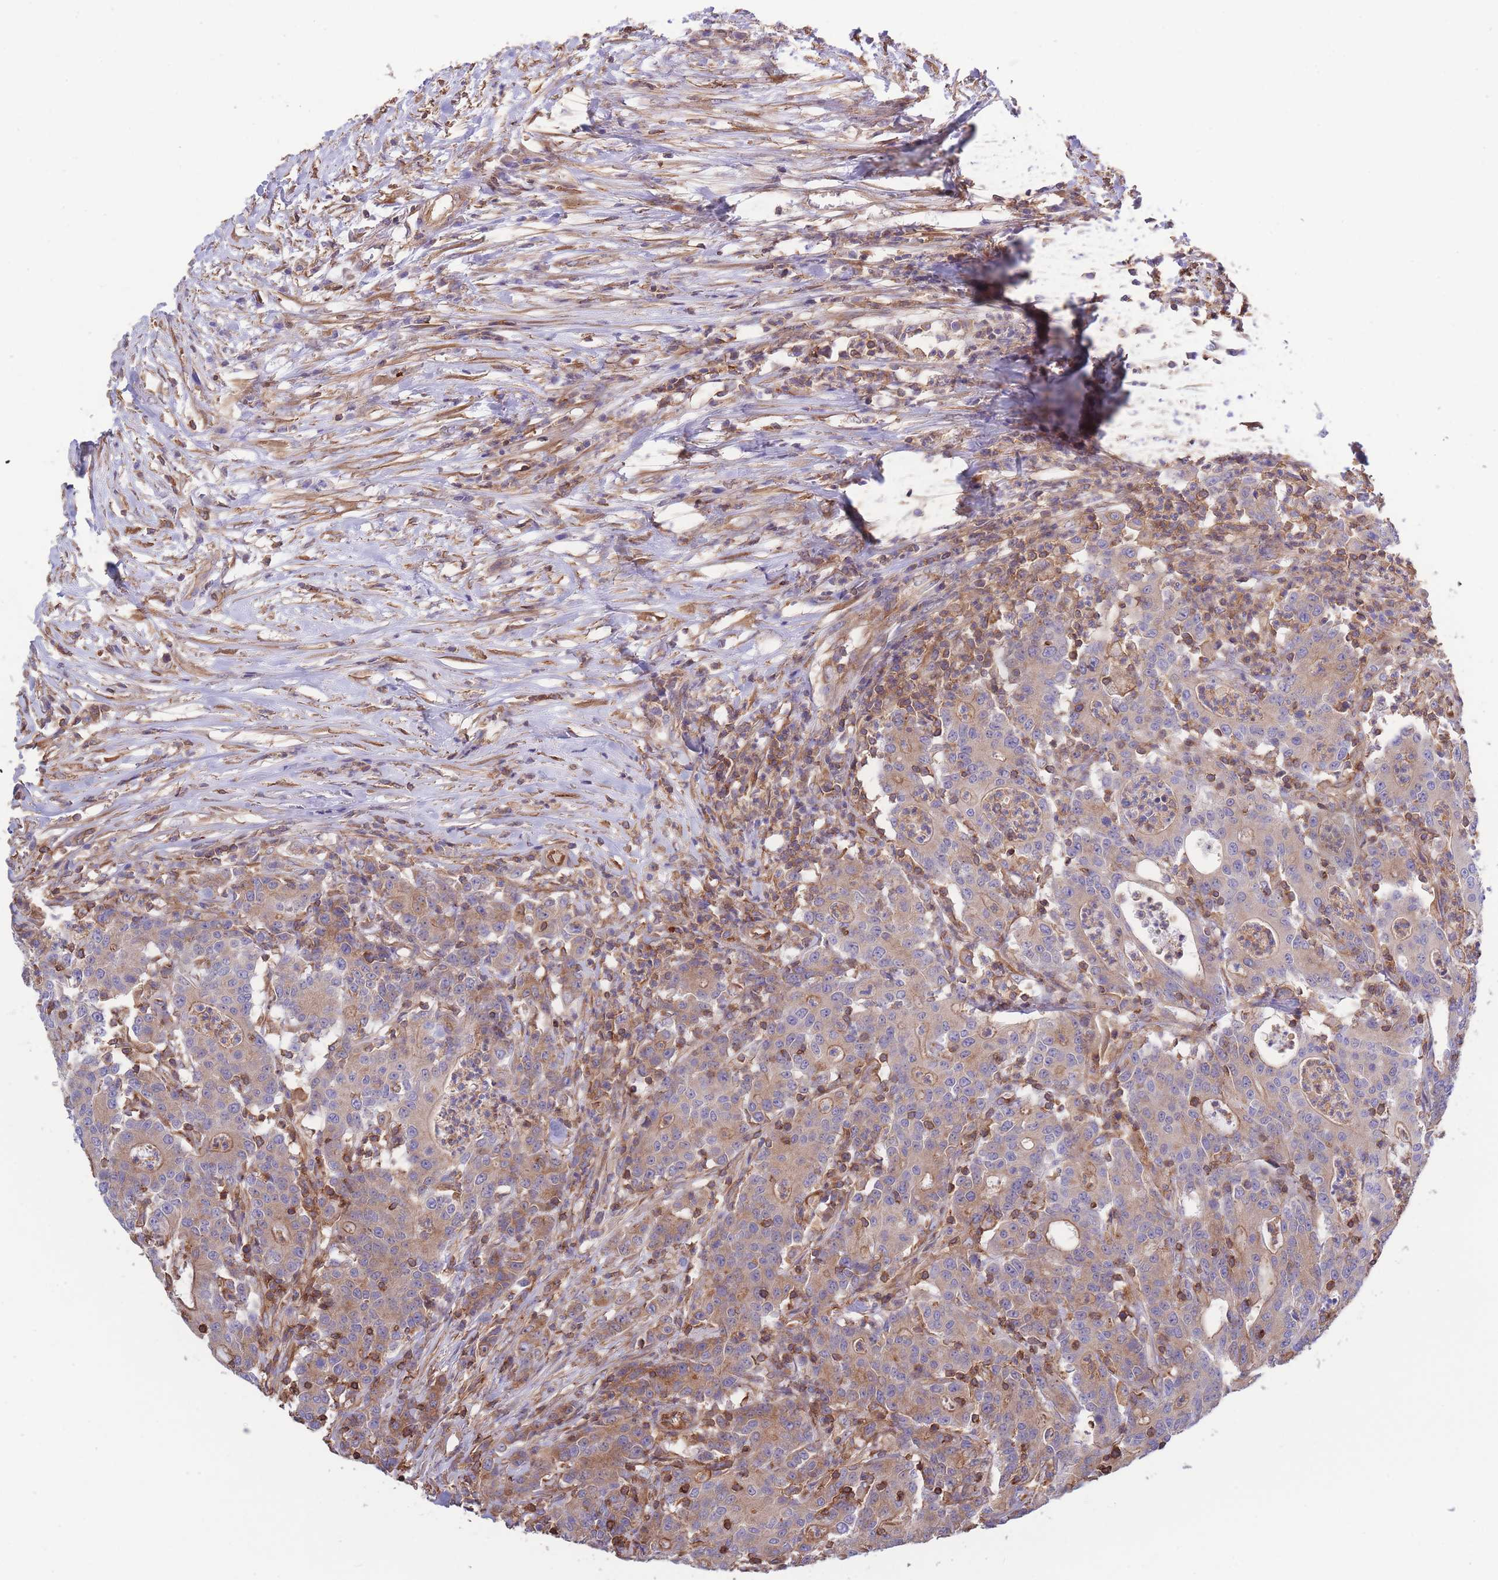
{"staining": {"intensity": "moderate", "quantity": ">75%", "location": "cytoplasmic/membranous"}, "tissue": "colorectal cancer", "cell_type": "Tumor cells", "image_type": "cancer", "snomed": [{"axis": "morphology", "description": "Adenocarcinoma, NOS"}, {"axis": "topography", "description": "Colon"}], "caption": "The image shows staining of adenocarcinoma (colorectal), revealing moderate cytoplasmic/membranous protein expression (brown color) within tumor cells.", "gene": "LRRN4CL", "patient": {"sex": "male", "age": 83}}